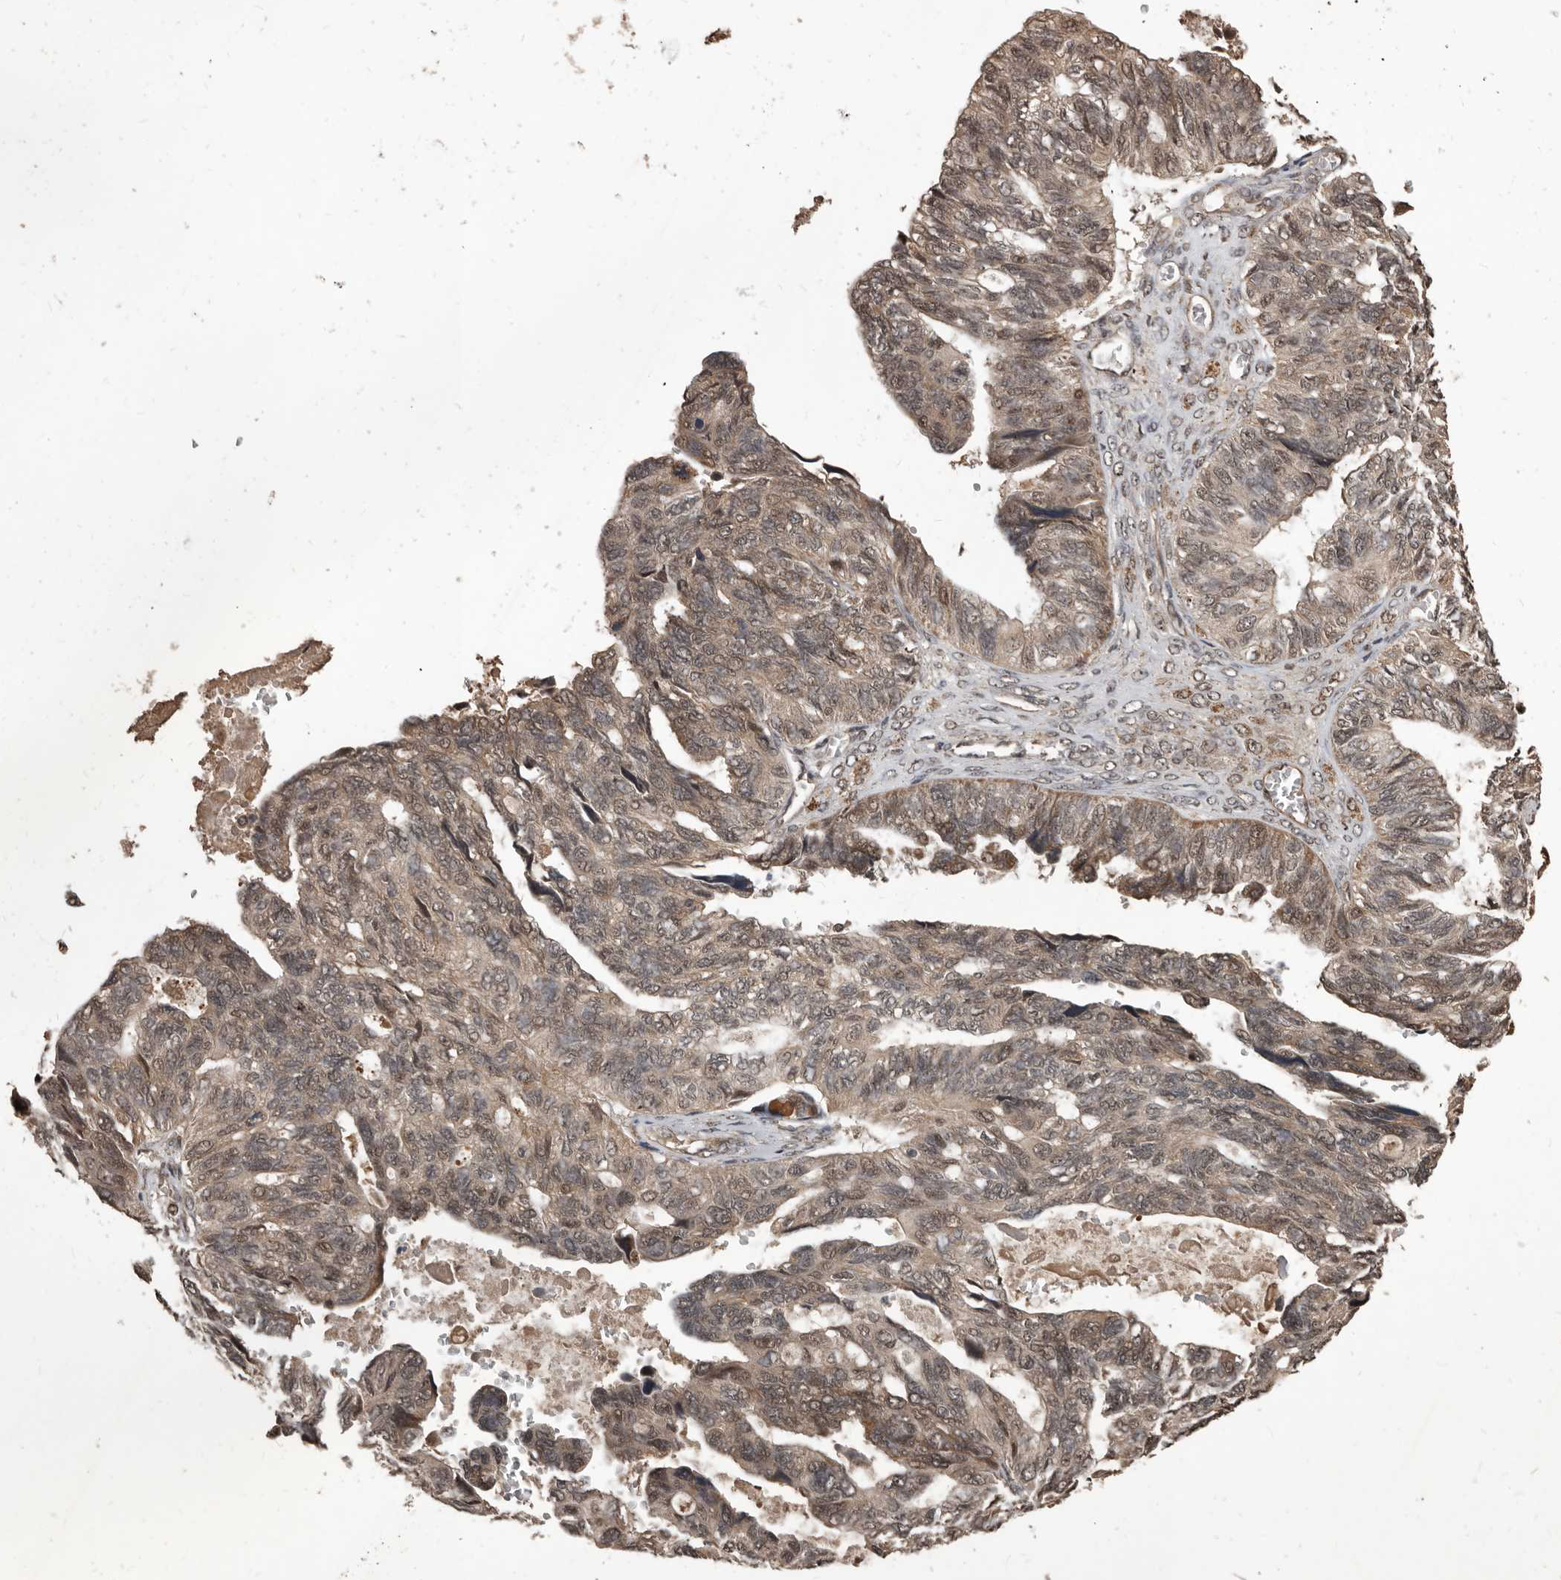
{"staining": {"intensity": "weak", "quantity": ">75%", "location": "cytoplasmic/membranous,nuclear"}, "tissue": "ovarian cancer", "cell_type": "Tumor cells", "image_type": "cancer", "snomed": [{"axis": "morphology", "description": "Cystadenocarcinoma, serous, NOS"}, {"axis": "topography", "description": "Ovary"}], "caption": "Ovarian serous cystadenocarcinoma stained for a protein exhibits weak cytoplasmic/membranous and nuclear positivity in tumor cells.", "gene": "AHR", "patient": {"sex": "female", "age": 79}}